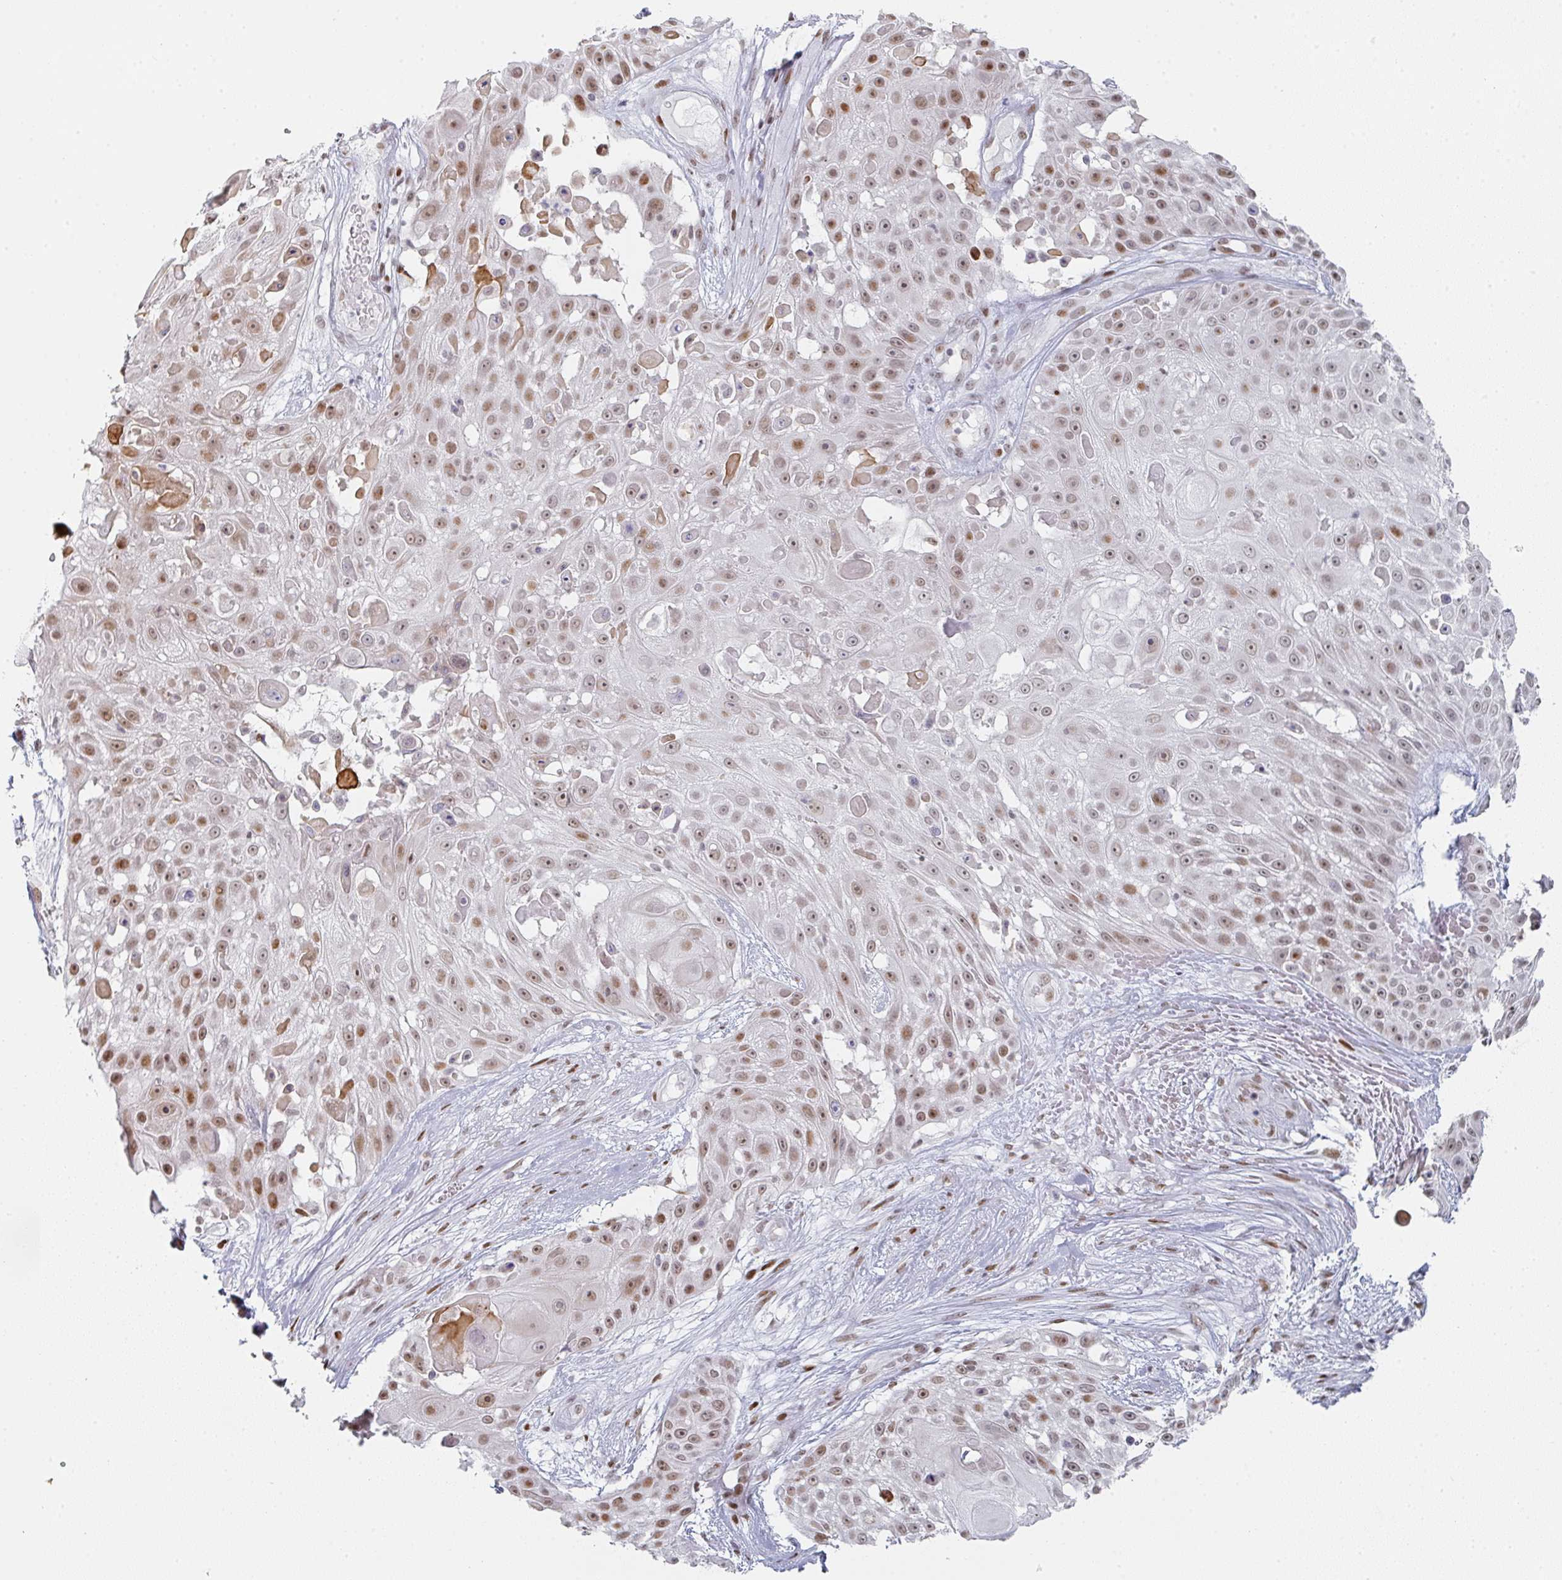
{"staining": {"intensity": "moderate", "quantity": "25%-75%", "location": "nuclear"}, "tissue": "skin cancer", "cell_type": "Tumor cells", "image_type": "cancer", "snomed": [{"axis": "morphology", "description": "Squamous cell carcinoma, NOS"}, {"axis": "topography", "description": "Skin"}], "caption": "Protein expression by immunohistochemistry (IHC) shows moderate nuclear staining in about 25%-75% of tumor cells in skin squamous cell carcinoma. (DAB IHC, brown staining for protein, blue staining for nuclei).", "gene": "POU2AF2", "patient": {"sex": "female", "age": 86}}